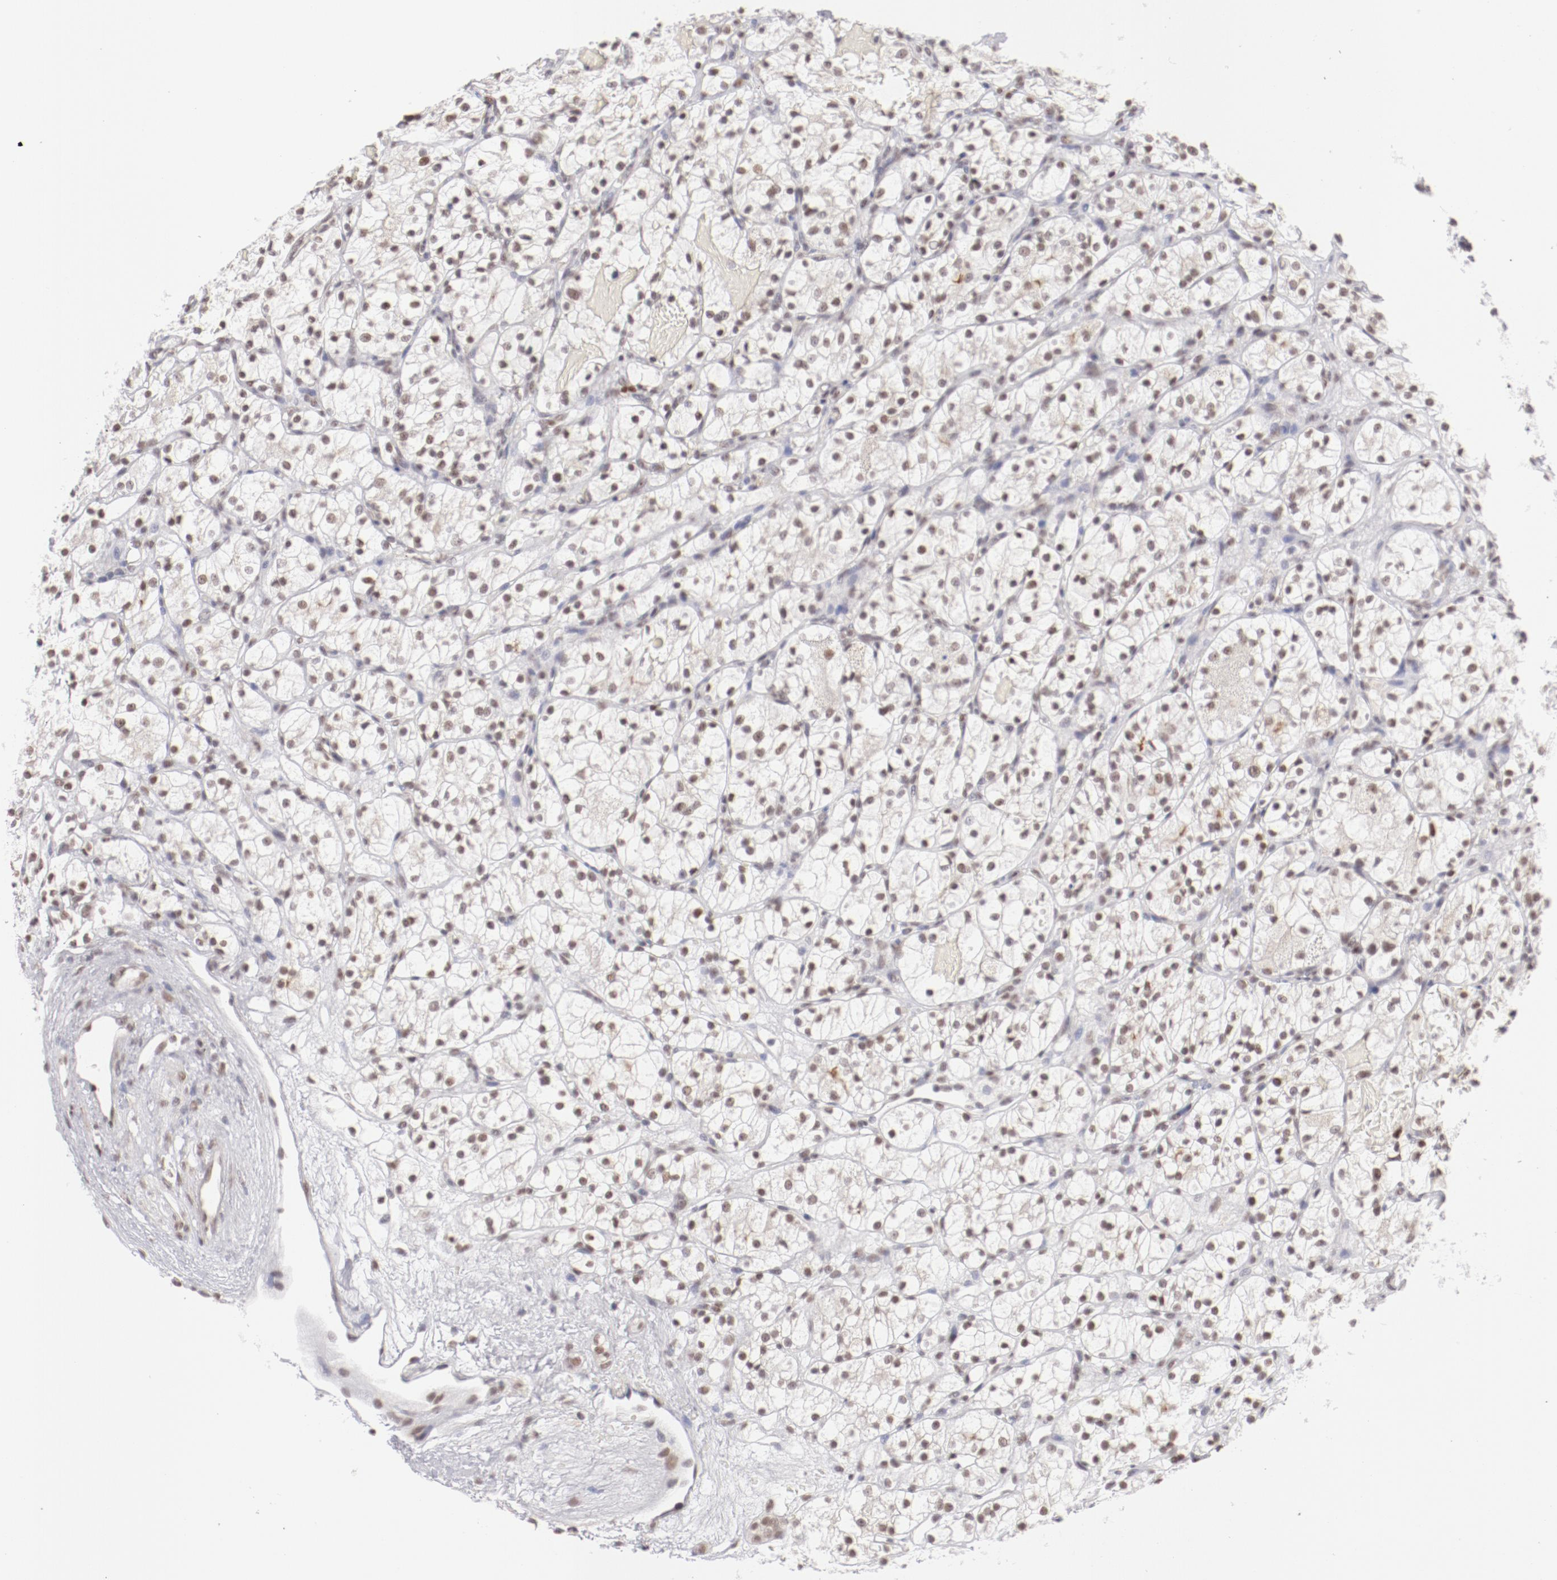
{"staining": {"intensity": "weak", "quantity": ">75%", "location": "nuclear"}, "tissue": "renal cancer", "cell_type": "Tumor cells", "image_type": "cancer", "snomed": [{"axis": "morphology", "description": "Adenocarcinoma, NOS"}, {"axis": "topography", "description": "Kidney"}], "caption": "Protein expression by IHC exhibits weak nuclear positivity in about >75% of tumor cells in renal cancer (adenocarcinoma).", "gene": "TFAP4", "patient": {"sex": "female", "age": 60}}